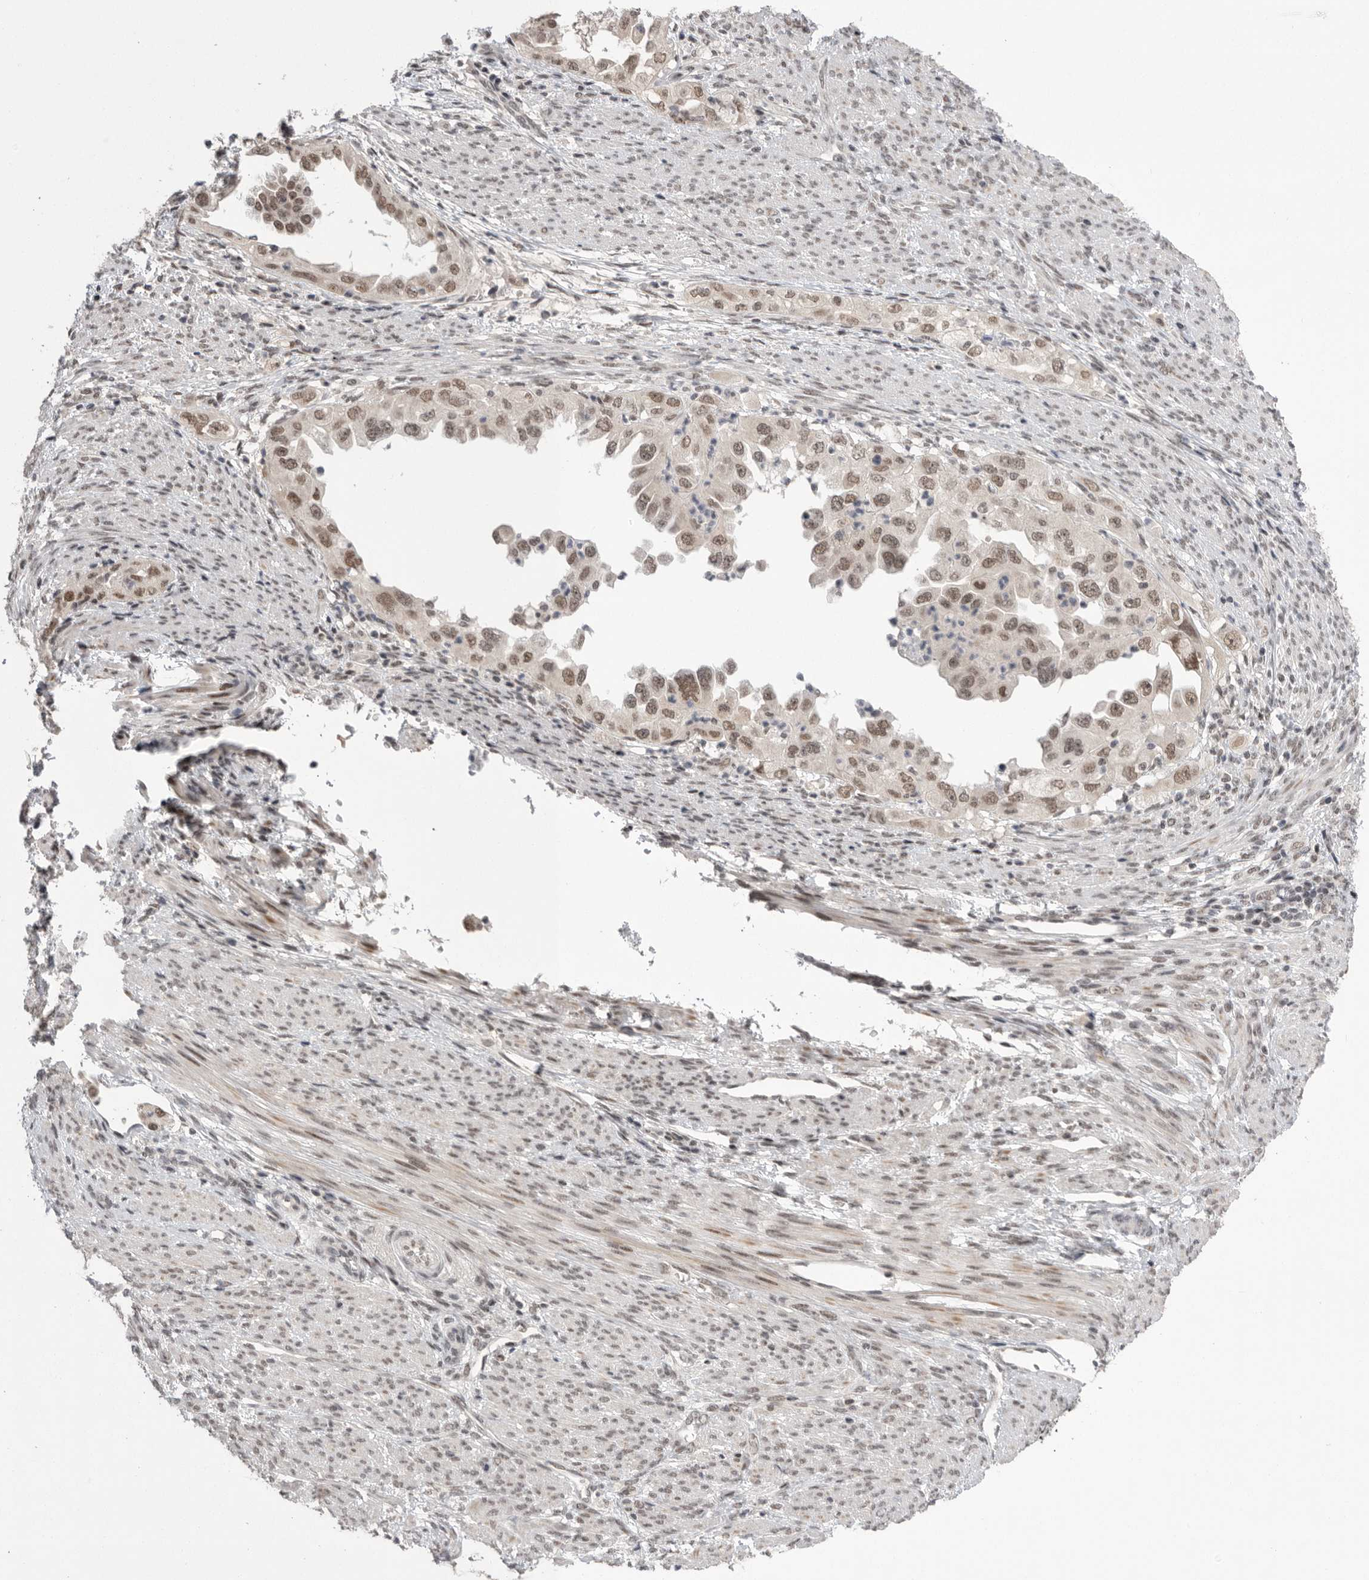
{"staining": {"intensity": "moderate", "quantity": ">75%", "location": "nuclear"}, "tissue": "endometrial cancer", "cell_type": "Tumor cells", "image_type": "cancer", "snomed": [{"axis": "morphology", "description": "Adenocarcinoma, NOS"}, {"axis": "topography", "description": "Endometrium"}], "caption": "DAB (3,3'-diaminobenzidine) immunohistochemical staining of endometrial adenocarcinoma exhibits moderate nuclear protein positivity in about >75% of tumor cells.", "gene": "POU5F1", "patient": {"sex": "female", "age": 85}}